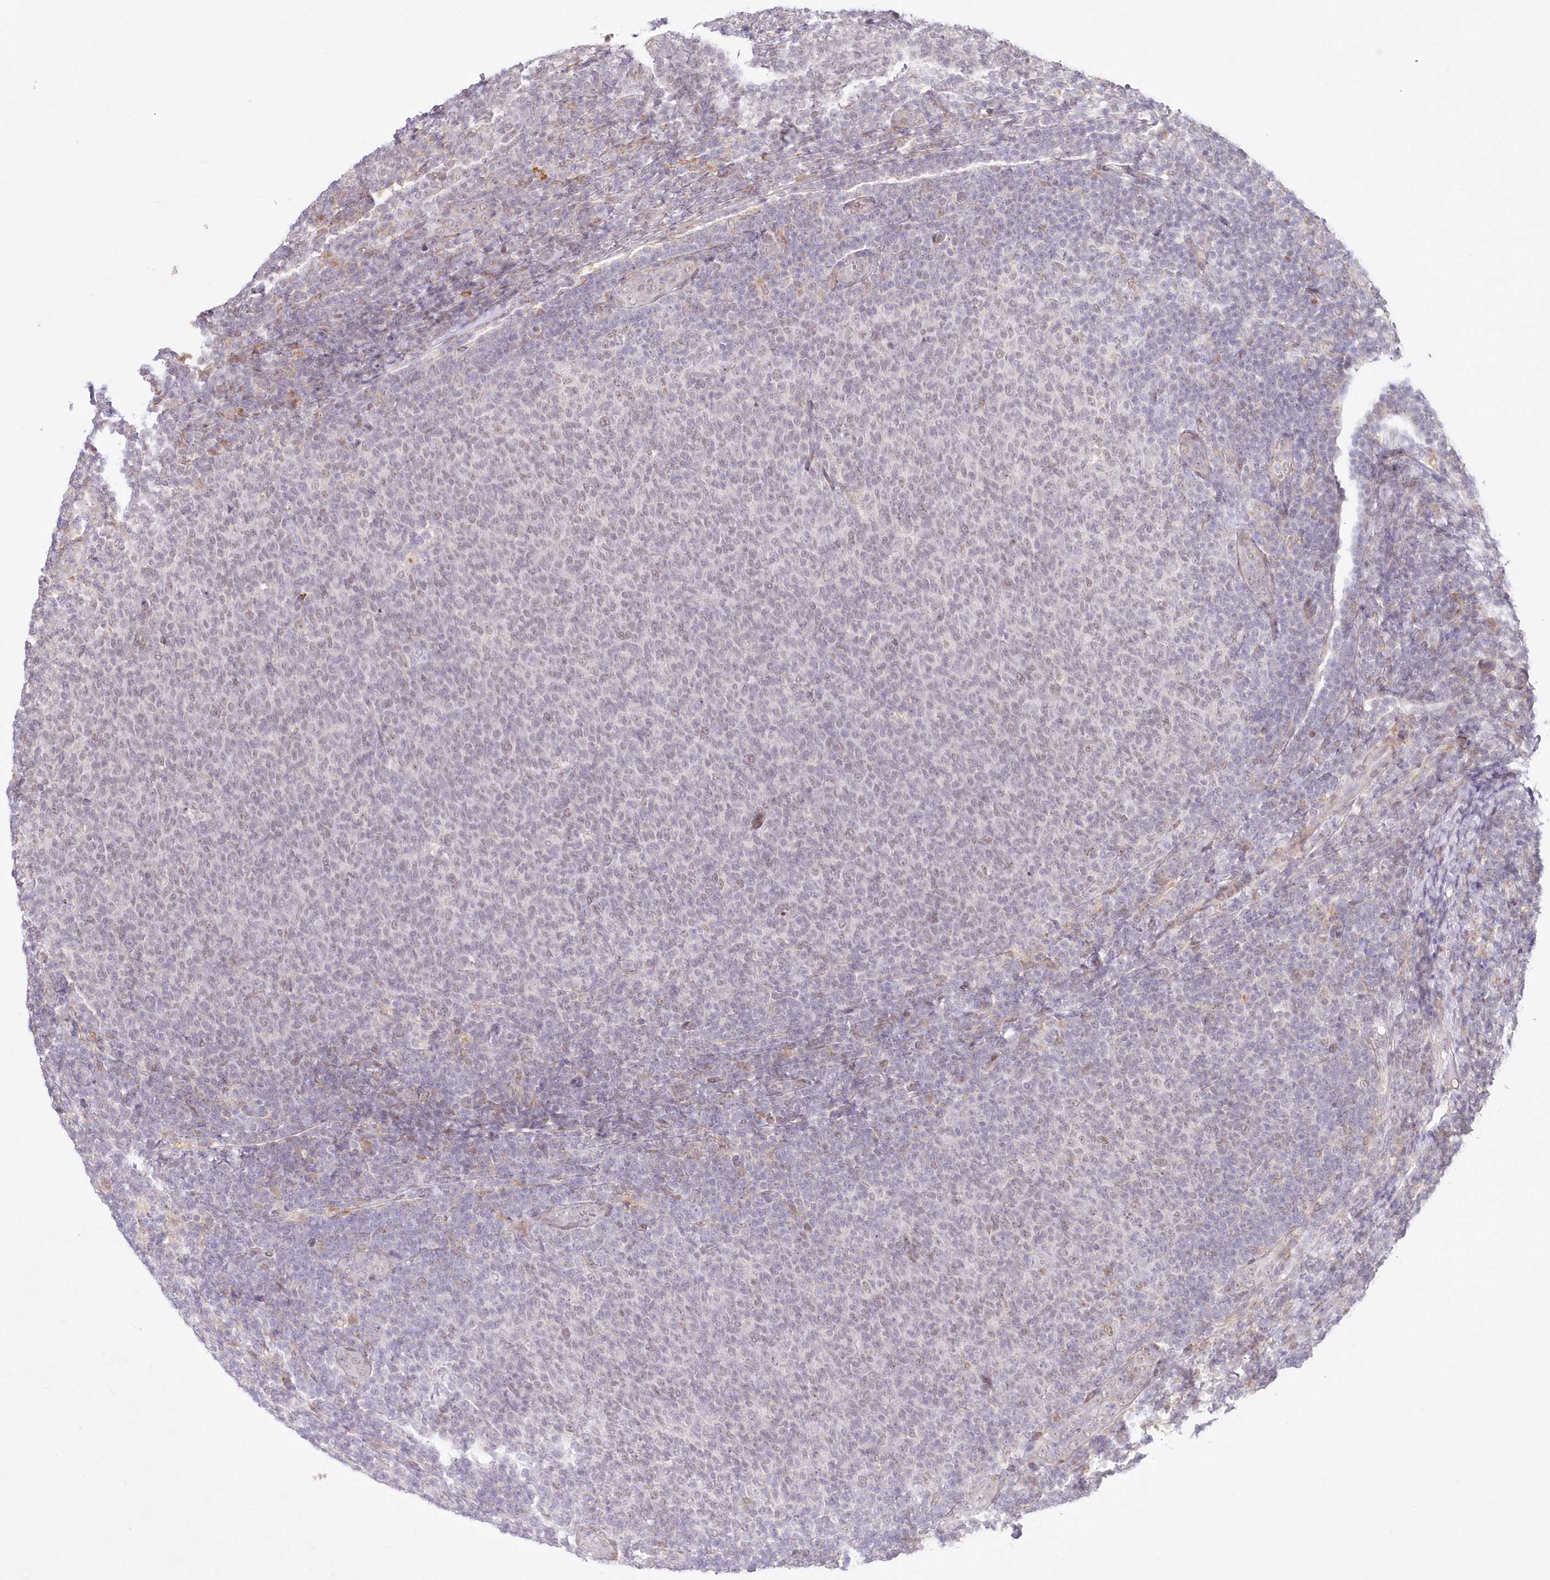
{"staining": {"intensity": "negative", "quantity": "none", "location": "none"}, "tissue": "lymphoma", "cell_type": "Tumor cells", "image_type": "cancer", "snomed": [{"axis": "morphology", "description": "Malignant lymphoma, non-Hodgkin's type, Low grade"}, {"axis": "topography", "description": "Lymph node"}], "caption": "Photomicrograph shows no significant protein staining in tumor cells of malignant lymphoma, non-Hodgkin's type (low-grade).", "gene": "LDB1", "patient": {"sex": "male", "age": 66}}